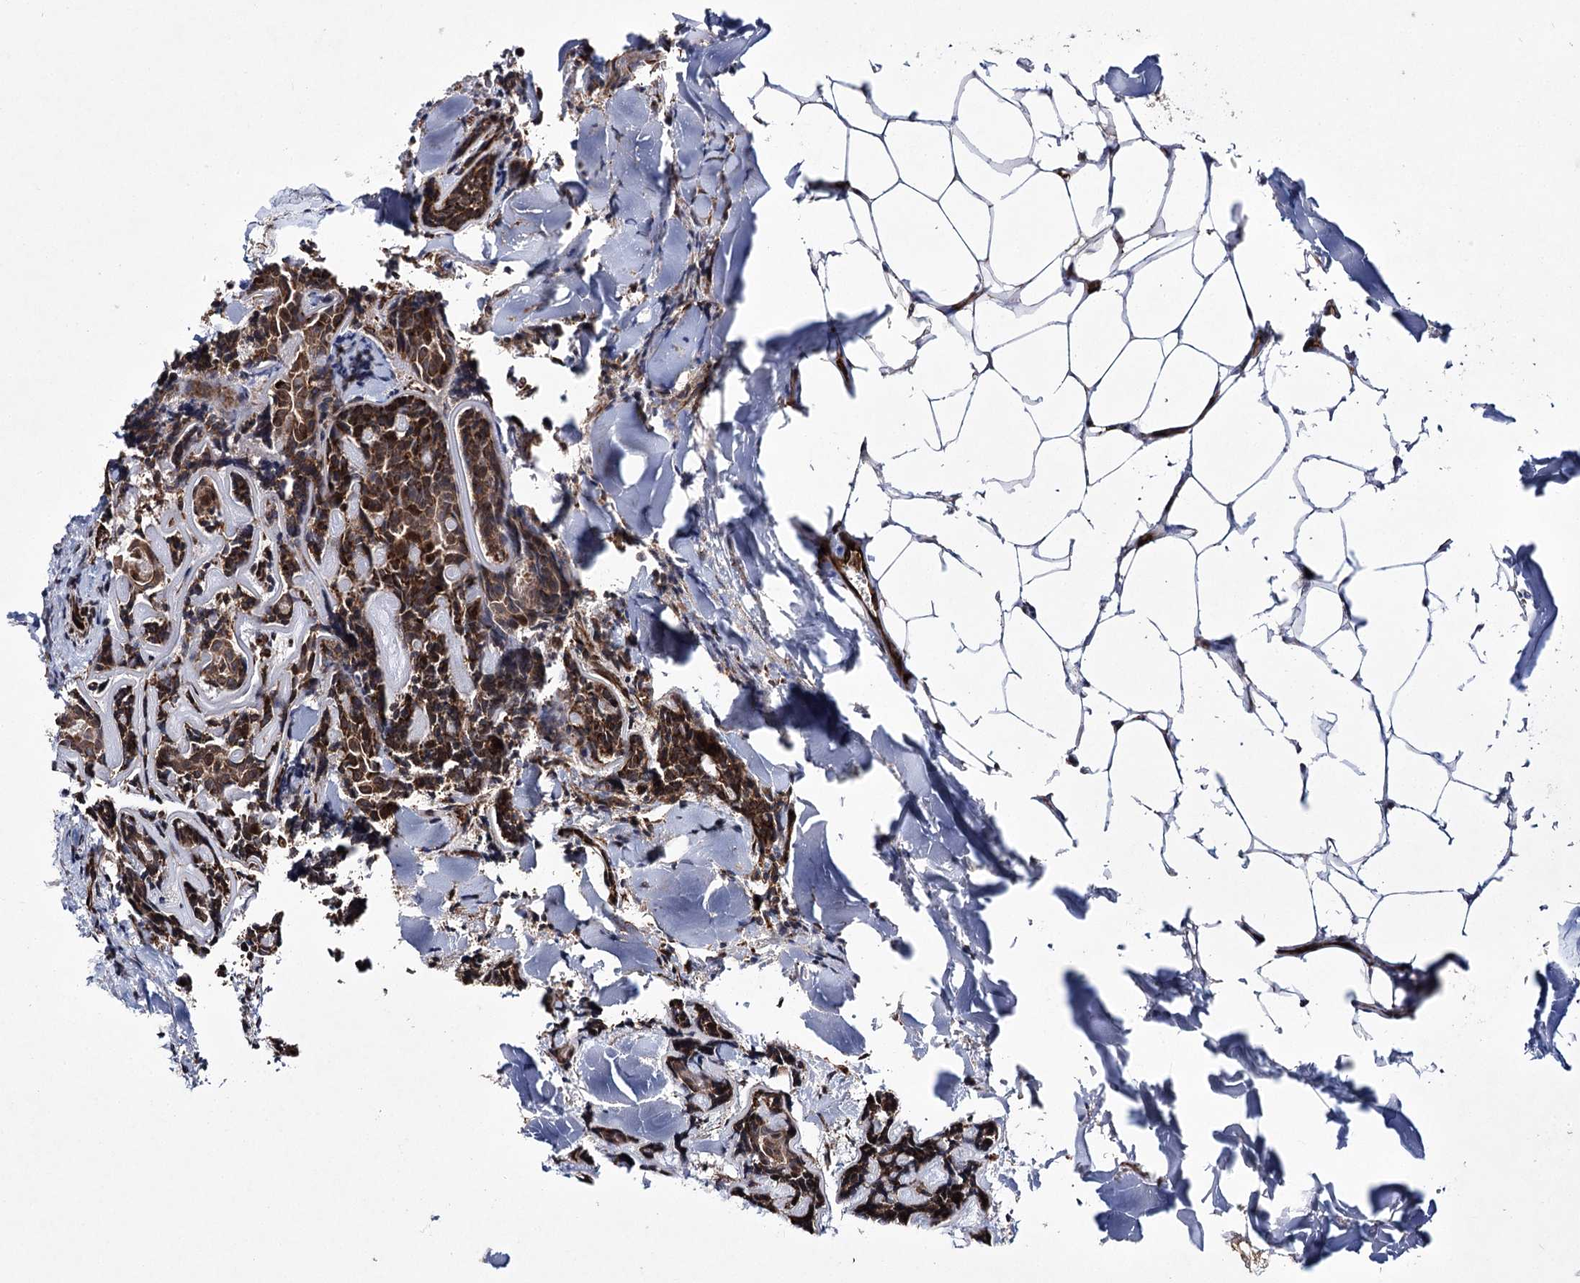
{"staining": {"intensity": "strong", "quantity": ">75%", "location": "cytoplasmic/membranous"}, "tissue": "head and neck cancer", "cell_type": "Tumor cells", "image_type": "cancer", "snomed": [{"axis": "morphology", "description": "Adenocarcinoma, NOS"}, {"axis": "topography", "description": "Salivary gland"}, {"axis": "topography", "description": "Head-Neck"}], "caption": "Adenocarcinoma (head and neck) tissue exhibits strong cytoplasmic/membranous expression in about >75% of tumor cells, visualized by immunohistochemistry.", "gene": "HECTD2", "patient": {"sex": "female", "age": 63}}